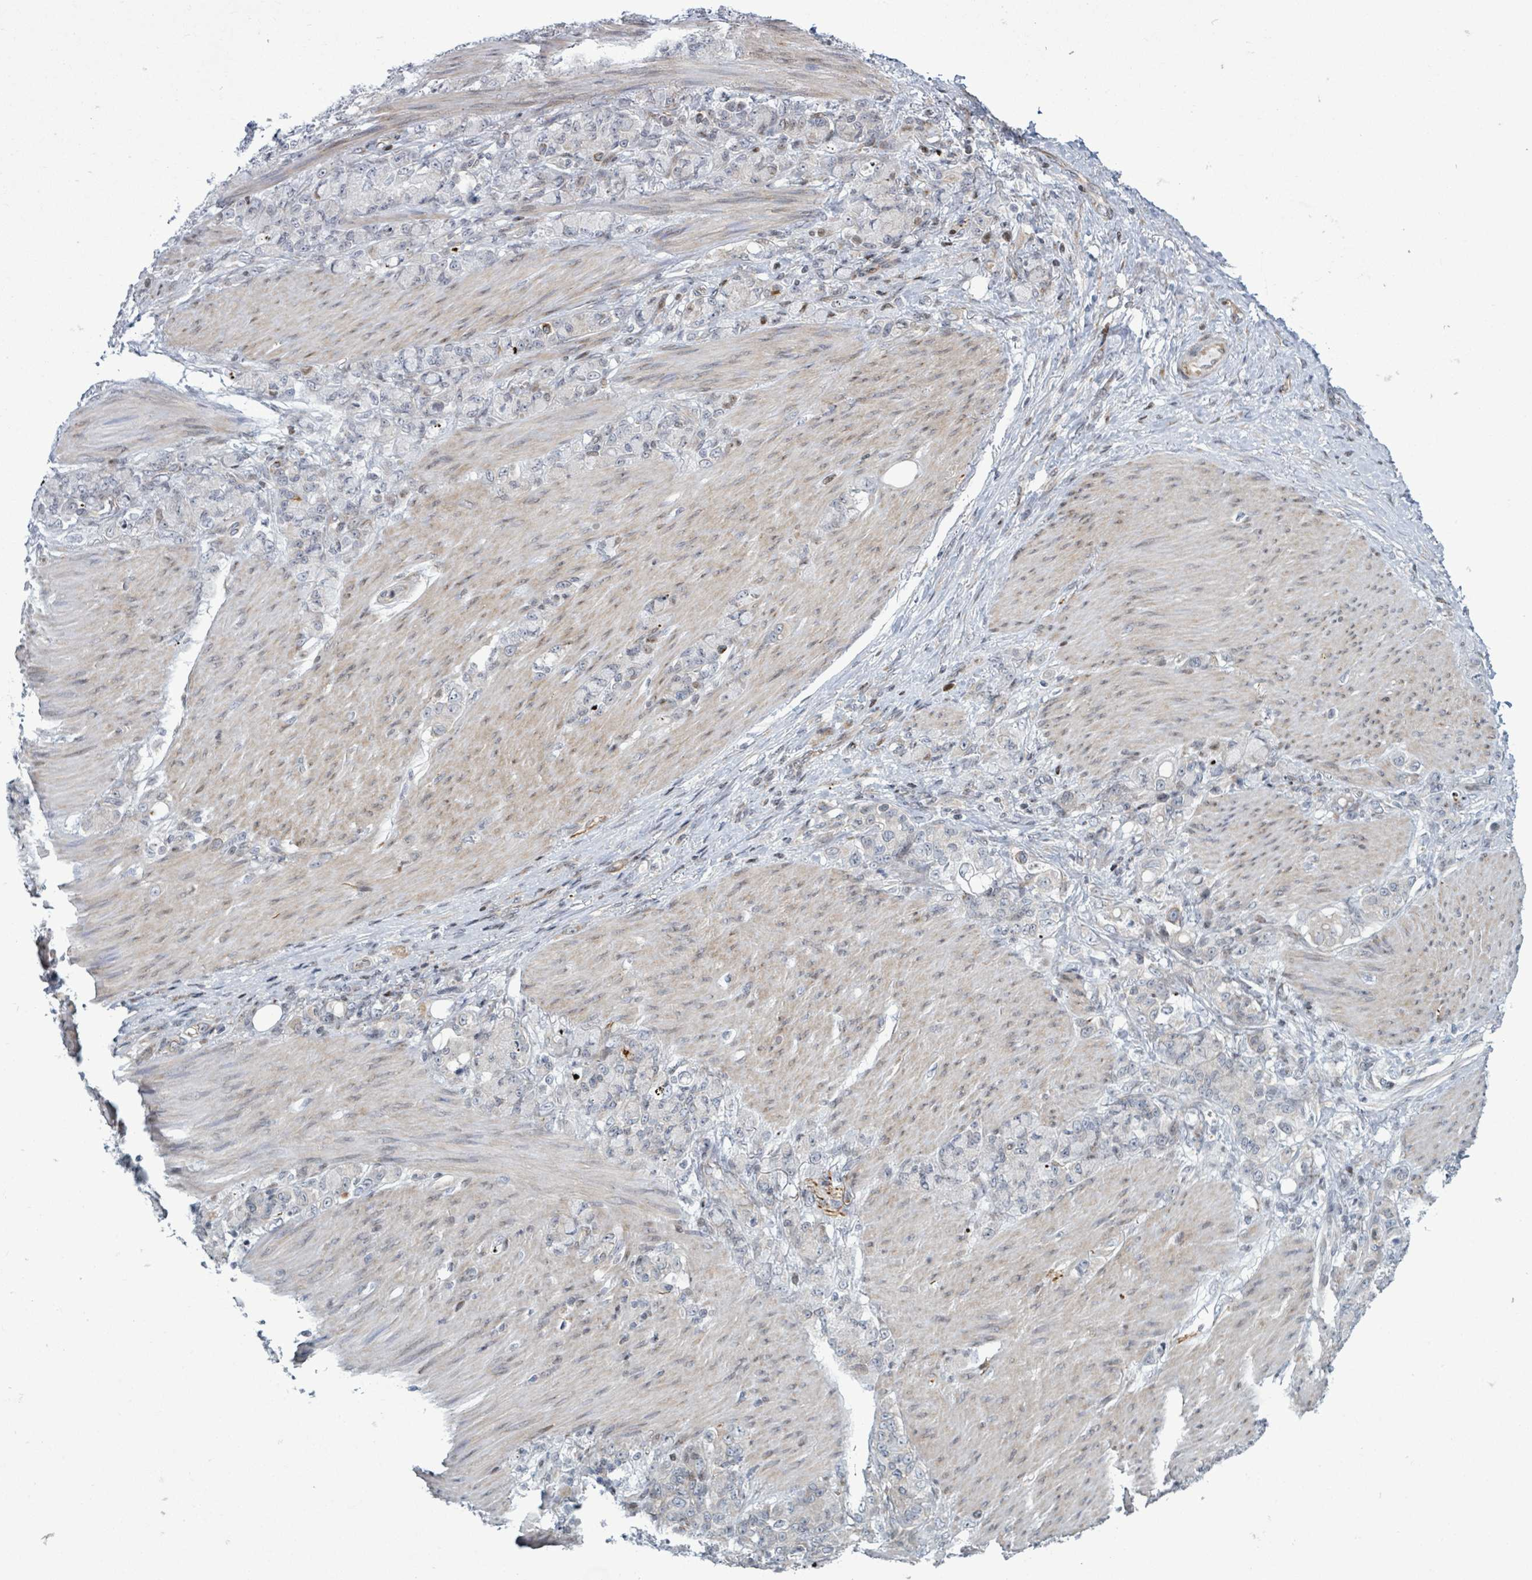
{"staining": {"intensity": "negative", "quantity": "none", "location": "none"}, "tissue": "stomach cancer", "cell_type": "Tumor cells", "image_type": "cancer", "snomed": [{"axis": "morphology", "description": "Normal tissue, NOS"}, {"axis": "morphology", "description": "Adenocarcinoma, NOS"}, {"axis": "topography", "description": "Stomach"}], "caption": "DAB immunohistochemical staining of adenocarcinoma (stomach) demonstrates no significant staining in tumor cells.", "gene": "FNDC4", "patient": {"sex": "female", "age": 79}}